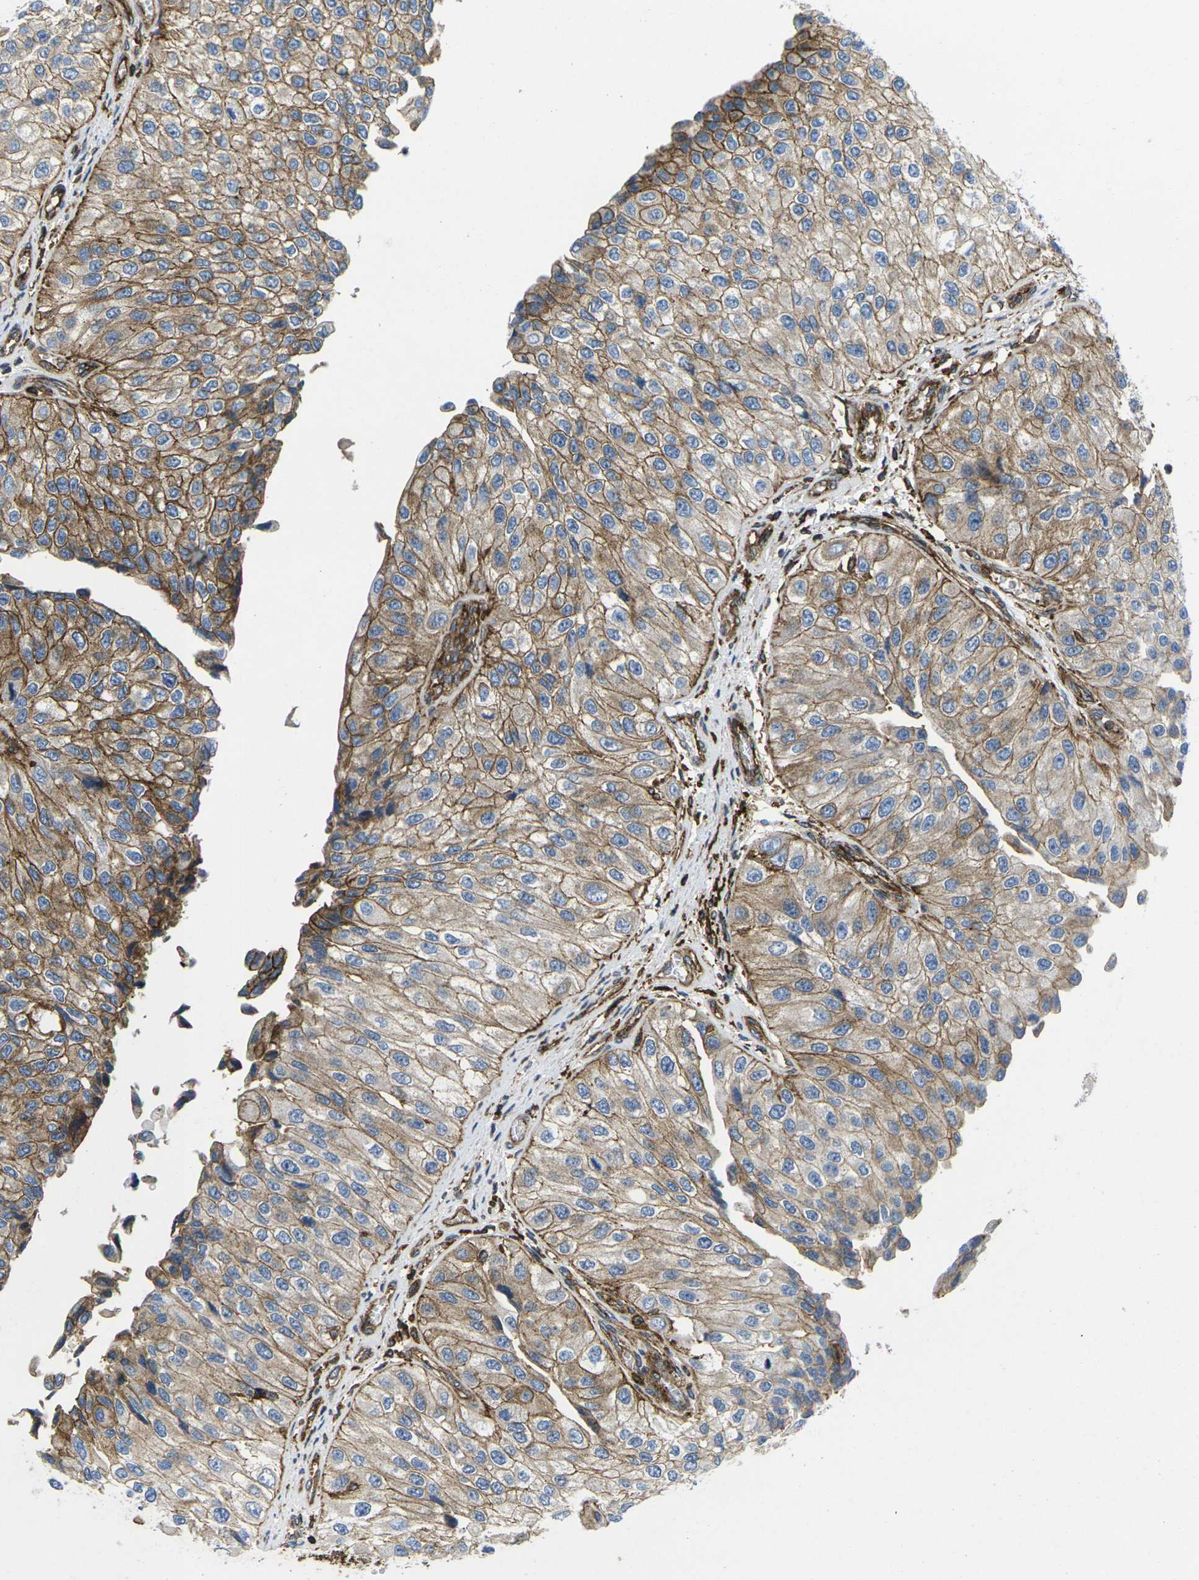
{"staining": {"intensity": "moderate", "quantity": ">75%", "location": "cytoplasmic/membranous"}, "tissue": "urothelial cancer", "cell_type": "Tumor cells", "image_type": "cancer", "snomed": [{"axis": "morphology", "description": "Urothelial carcinoma, High grade"}, {"axis": "topography", "description": "Kidney"}, {"axis": "topography", "description": "Urinary bladder"}], "caption": "Immunohistochemical staining of human urothelial cancer shows moderate cytoplasmic/membranous protein expression in about >75% of tumor cells.", "gene": "IQGAP1", "patient": {"sex": "male", "age": 77}}